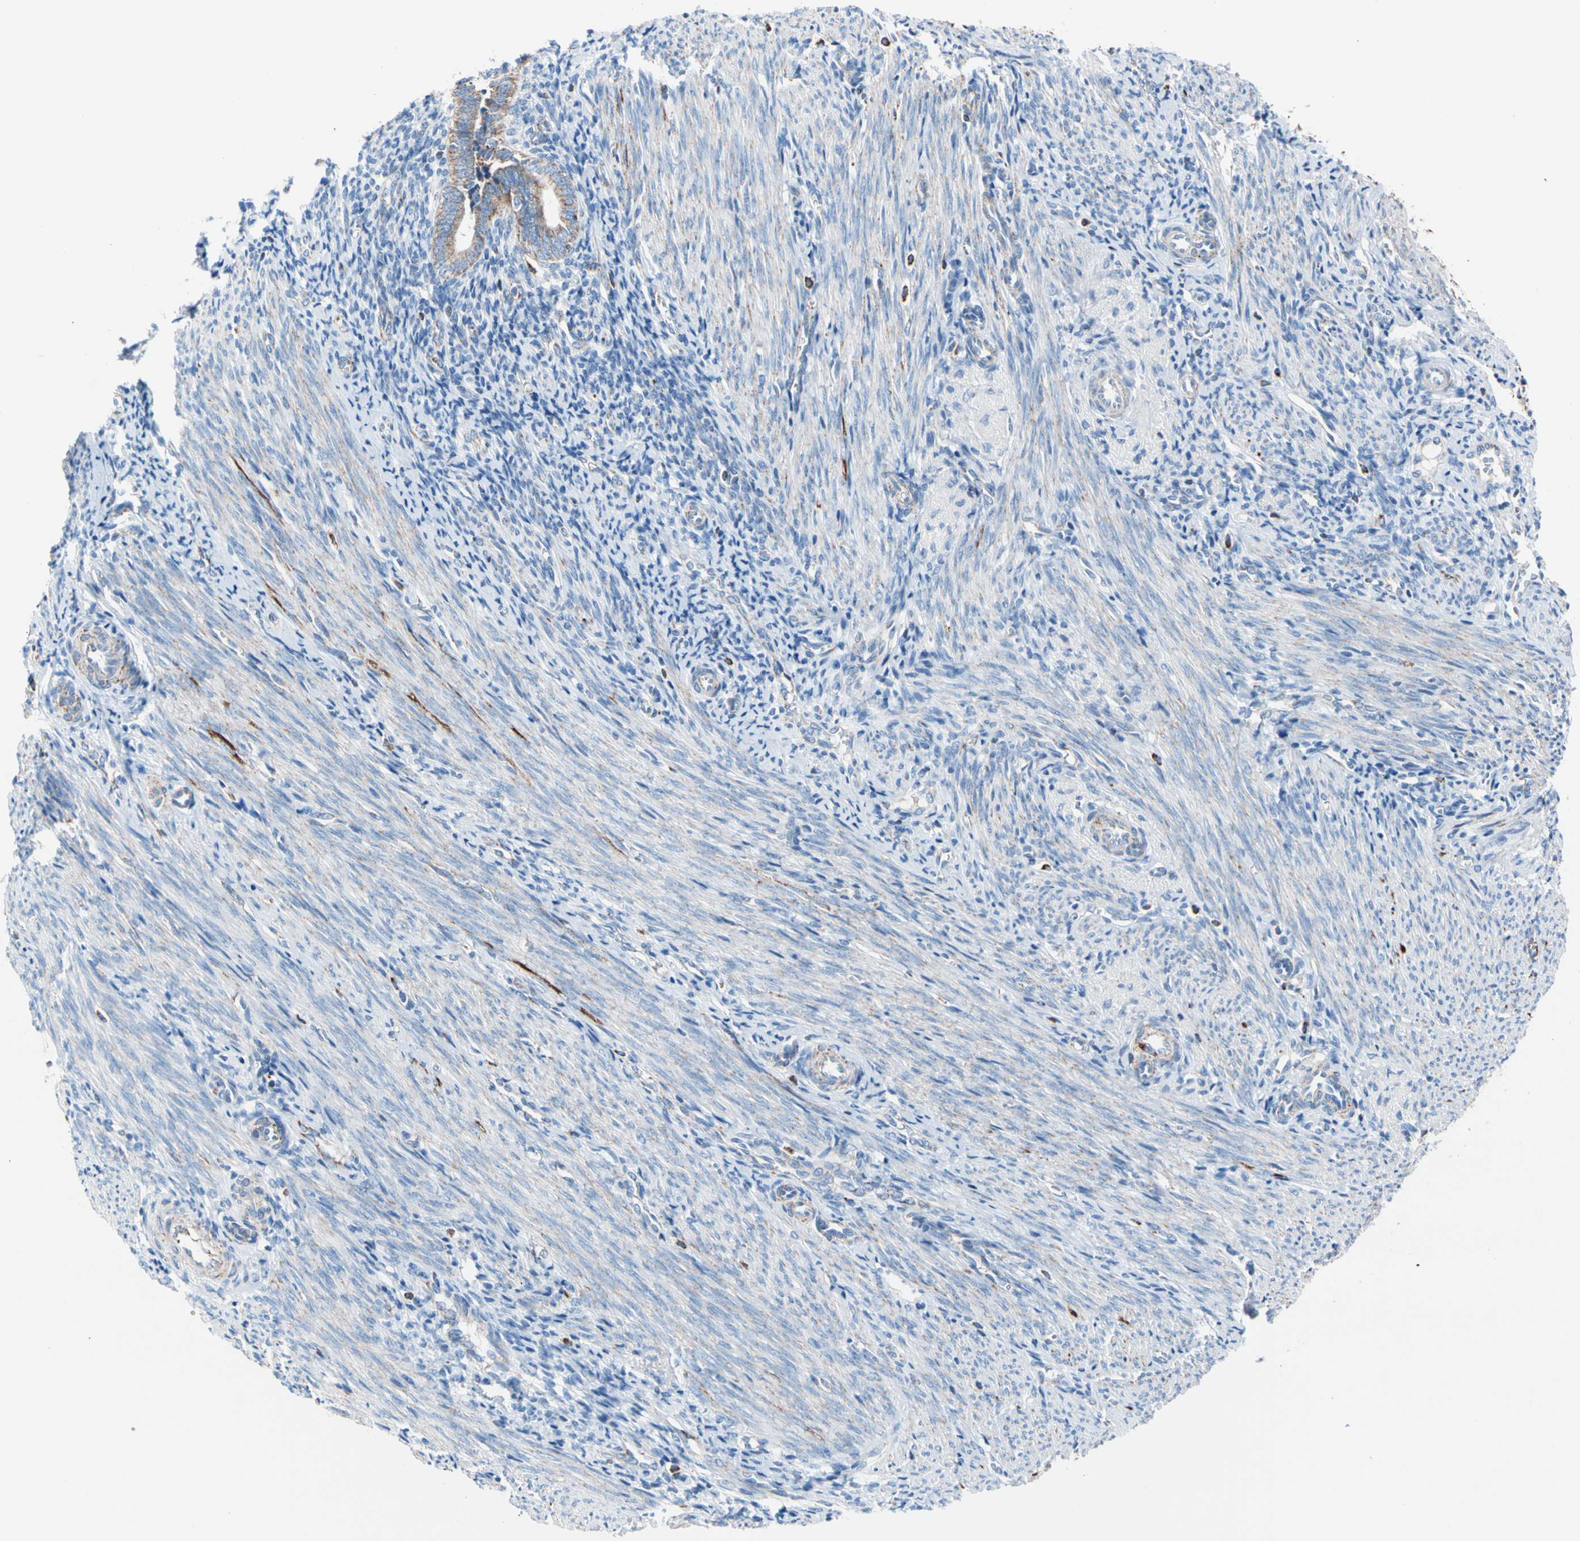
{"staining": {"intensity": "moderate", "quantity": "<25%", "location": "cytoplasmic/membranous"}, "tissue": "endometrium", "cell_type": "Cells in endometrial stroma", "image_type": "normal", "snomed": [{"axis": "morphology", "description": "Normal tissue, NOS"}, {"axis": "topography", "description": "Uterus"}, {"axis": "topography", "description": "Endometrium"}], "caption": "Immunohistochemistry (IHC) staining of unremarkable endometrium, which shows low levels of moderate cytoplasmic/membranous staining in about <25% of cells in endometrial stroma indicating moderate cytoplasmic/membranous protein staining. The staining was performed using DAB (3,3'-diaminobenzidine) (brown) for protein detection and nuclei were counterstained in hematoxylin (blue).", "gene": "HK1", "patient": {"sex": "female", "age": 33}}